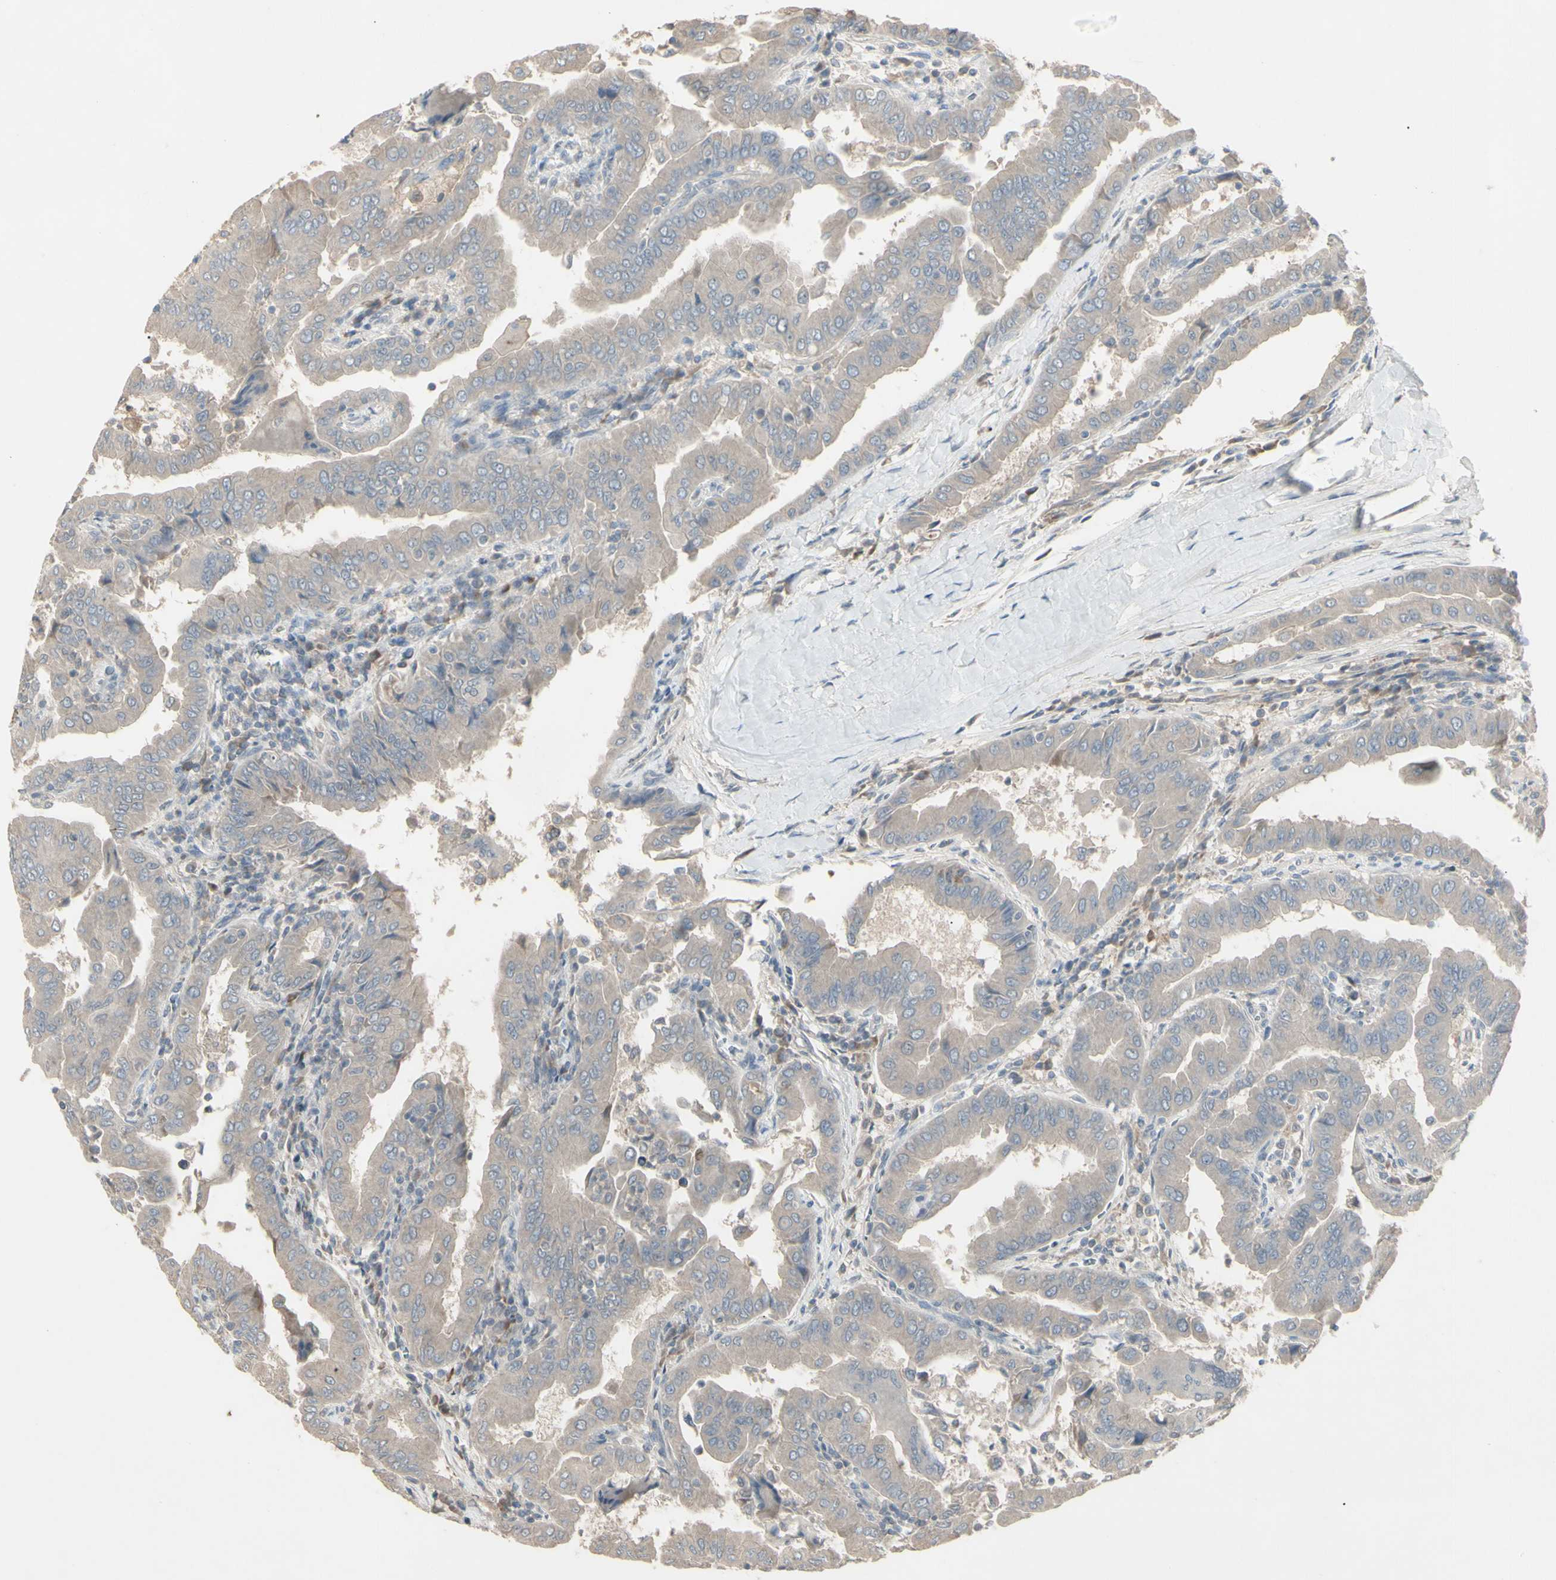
{"staining": {"intensity": "weak", "quantity": ">75%", "location": "cytoplasmic/membranous"}, "tissue": "thyroid cancer", "cell_type": "Tumor cells", "image_type": "cancer", "snomed": [{"axis": "morphology", "description": "Papillary adenocarcinoma, NOS"}, {"axis": "topography", "description": "Thyroid gland"}], "caption": "Immunohistochemical staining of thyroid papillary adenocarcinoma reveals low levels of weak cytoplasmic/membranous expression in about >75% of tumor cells. (Brightfield microscopy of DAB IHC at high magnification).", "gene": "PIAS4", "patient": {"sex": "male", "age": 33}}